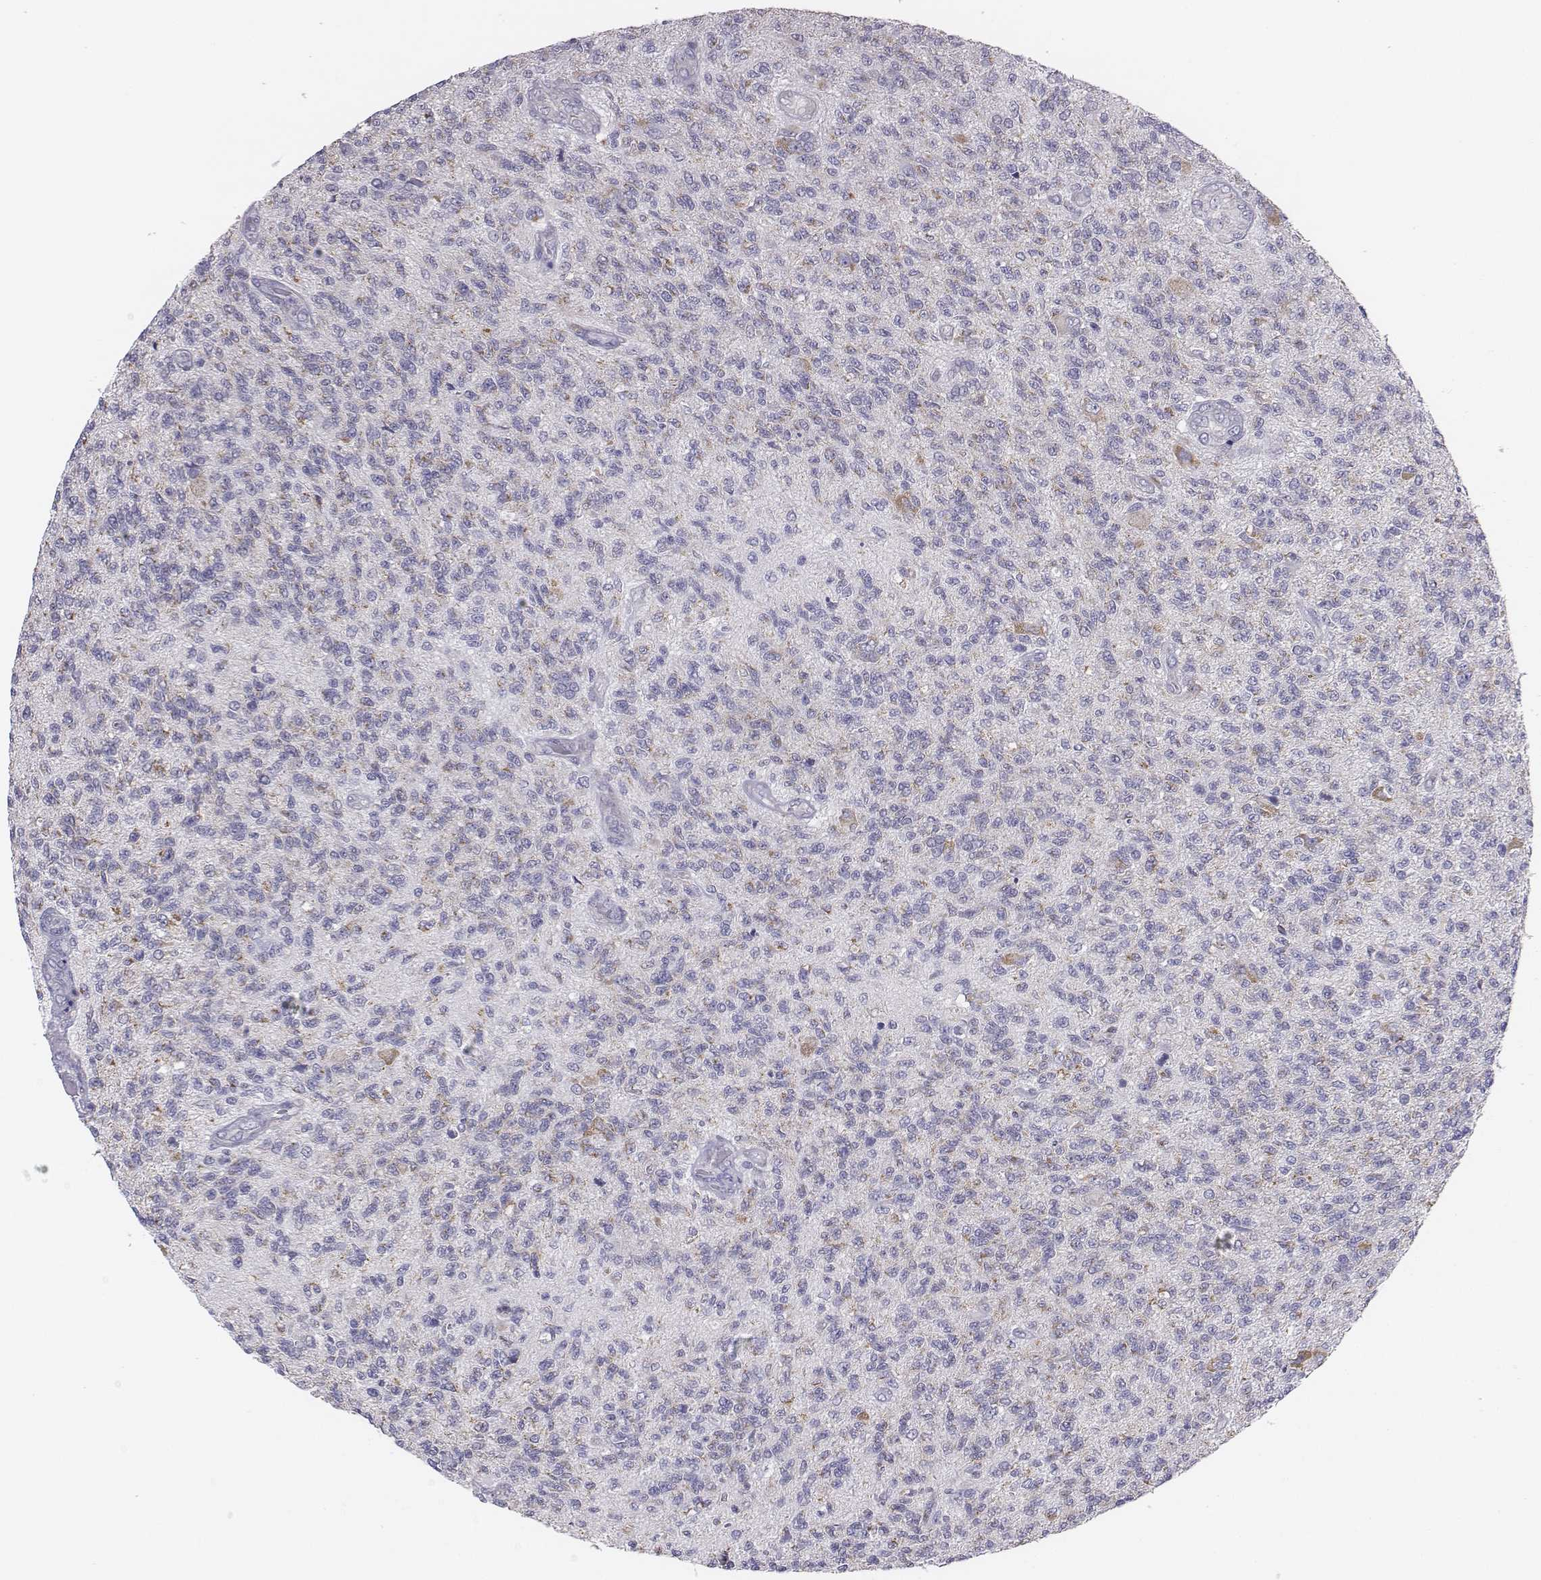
{"staining": {"intensity": "negative", "quantity": "none", "location": "none"}, "tissue": "glioma", "cell_type": "Tumor cells", "image_type": "cancer", "snomed": [{"axis": "morphology", "description": "Glioma, malignant, High grade"}, {"axis": "topography", "description": "Brain"}], "caption": "This is a photomicrograph of immunohistochemistry (IHC) staining of glioma, which shows no positivity in tumor cells.", "gene": "CHST14", "patient": {"sex": "male", "age": 56}}